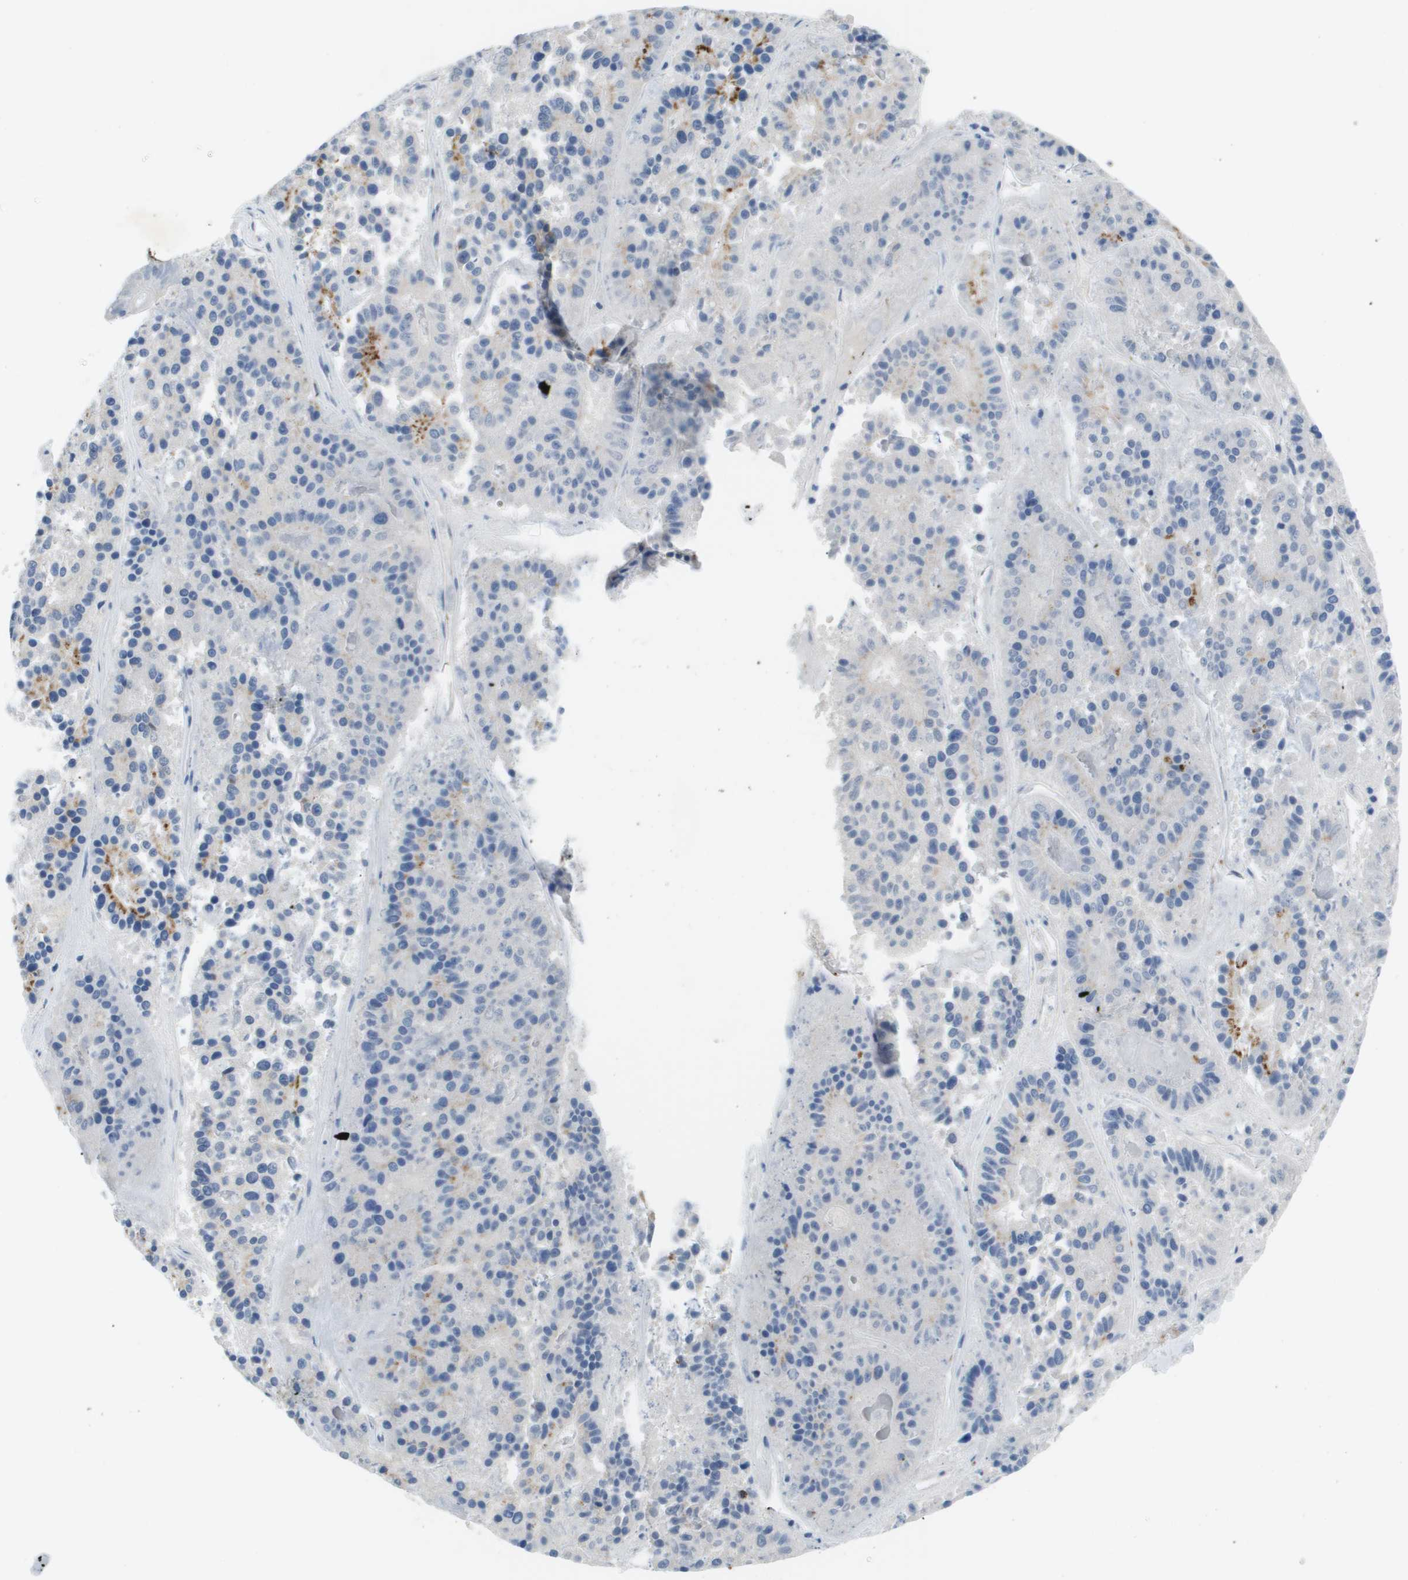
{"staining": {"intensity": "moderate", "quantity": "<25%", "location": "cytoplasmic/membranous"}, "tissue": "pancreatic cancer", "cell_type": "Tumor cells", "image_type": "cancer", "snomed": [{"axis": "morphology", "description": "Adenocarcinoma, NOS"}, {"axis": "topography", "description": "Pancreas"}], "caption": "There is low levels of moderate cytoplasmic/membranous positivity in tumor cells of pancreatic cancer, as demonstrated by immunohistochemical staining (brown color).", "gene": "OTUD5", "patient": {"sex": "male", "age": 50}}